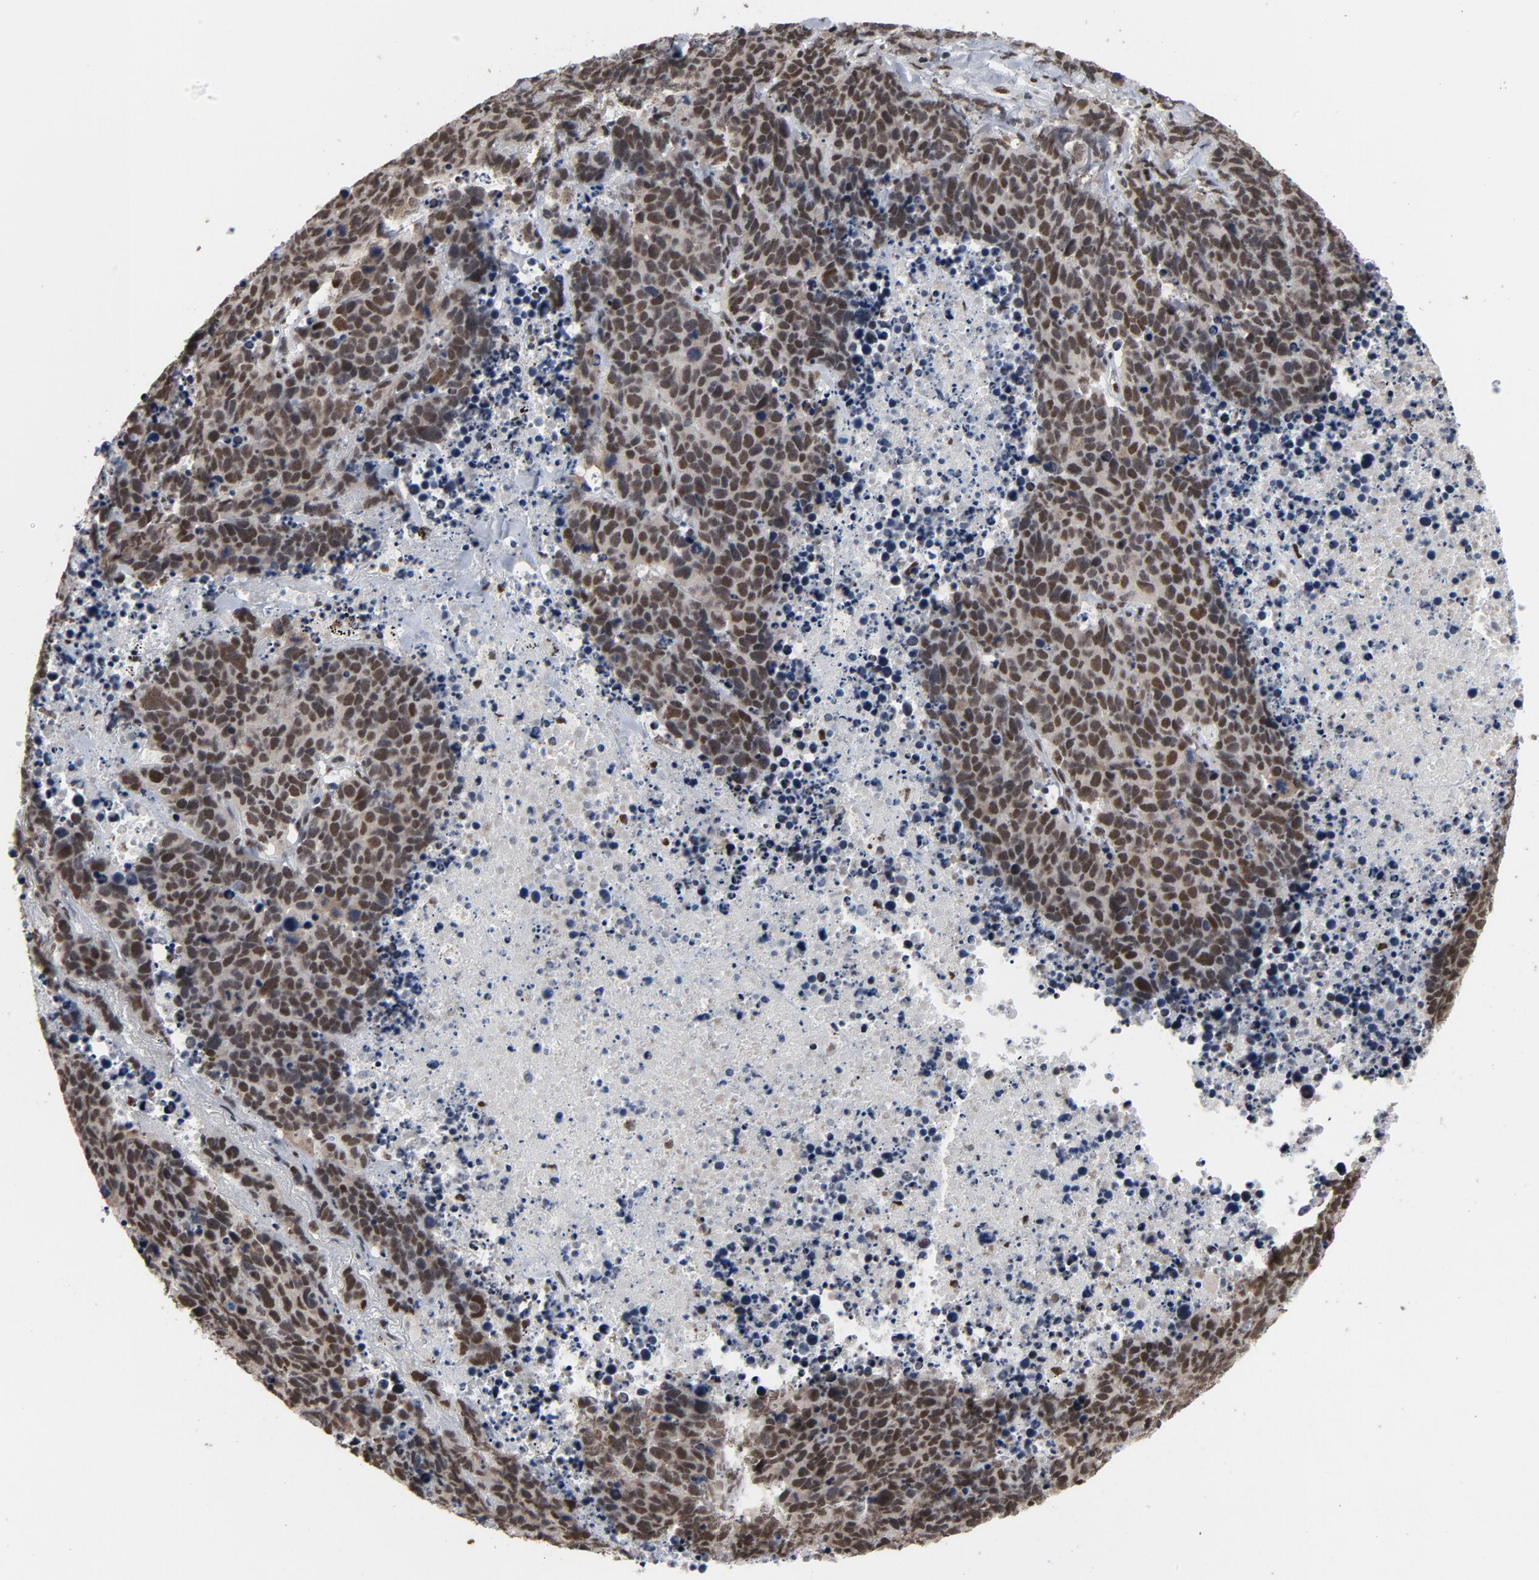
{"staining": {"intensity": "moderate", "quantity": ">75%", "location": "nuclear"}, "tissue": "lung cancer", "cell_type": "Tumor cells", "image_type": "cancer", "snomed": [{"axis": "morphology", "description": "Carcinoid, malignant, NOS"}, {"axis": "topography", "description": "Lung"}], "caption": "Lung cancer (carcinoid (malignant)) tissue demonstrates moderate nuclear expression in about >75% of tumor cells, visualized by immunohistochemistry.", "gene": "MRE11", "patient": {"sex": "male", "age": 60}}